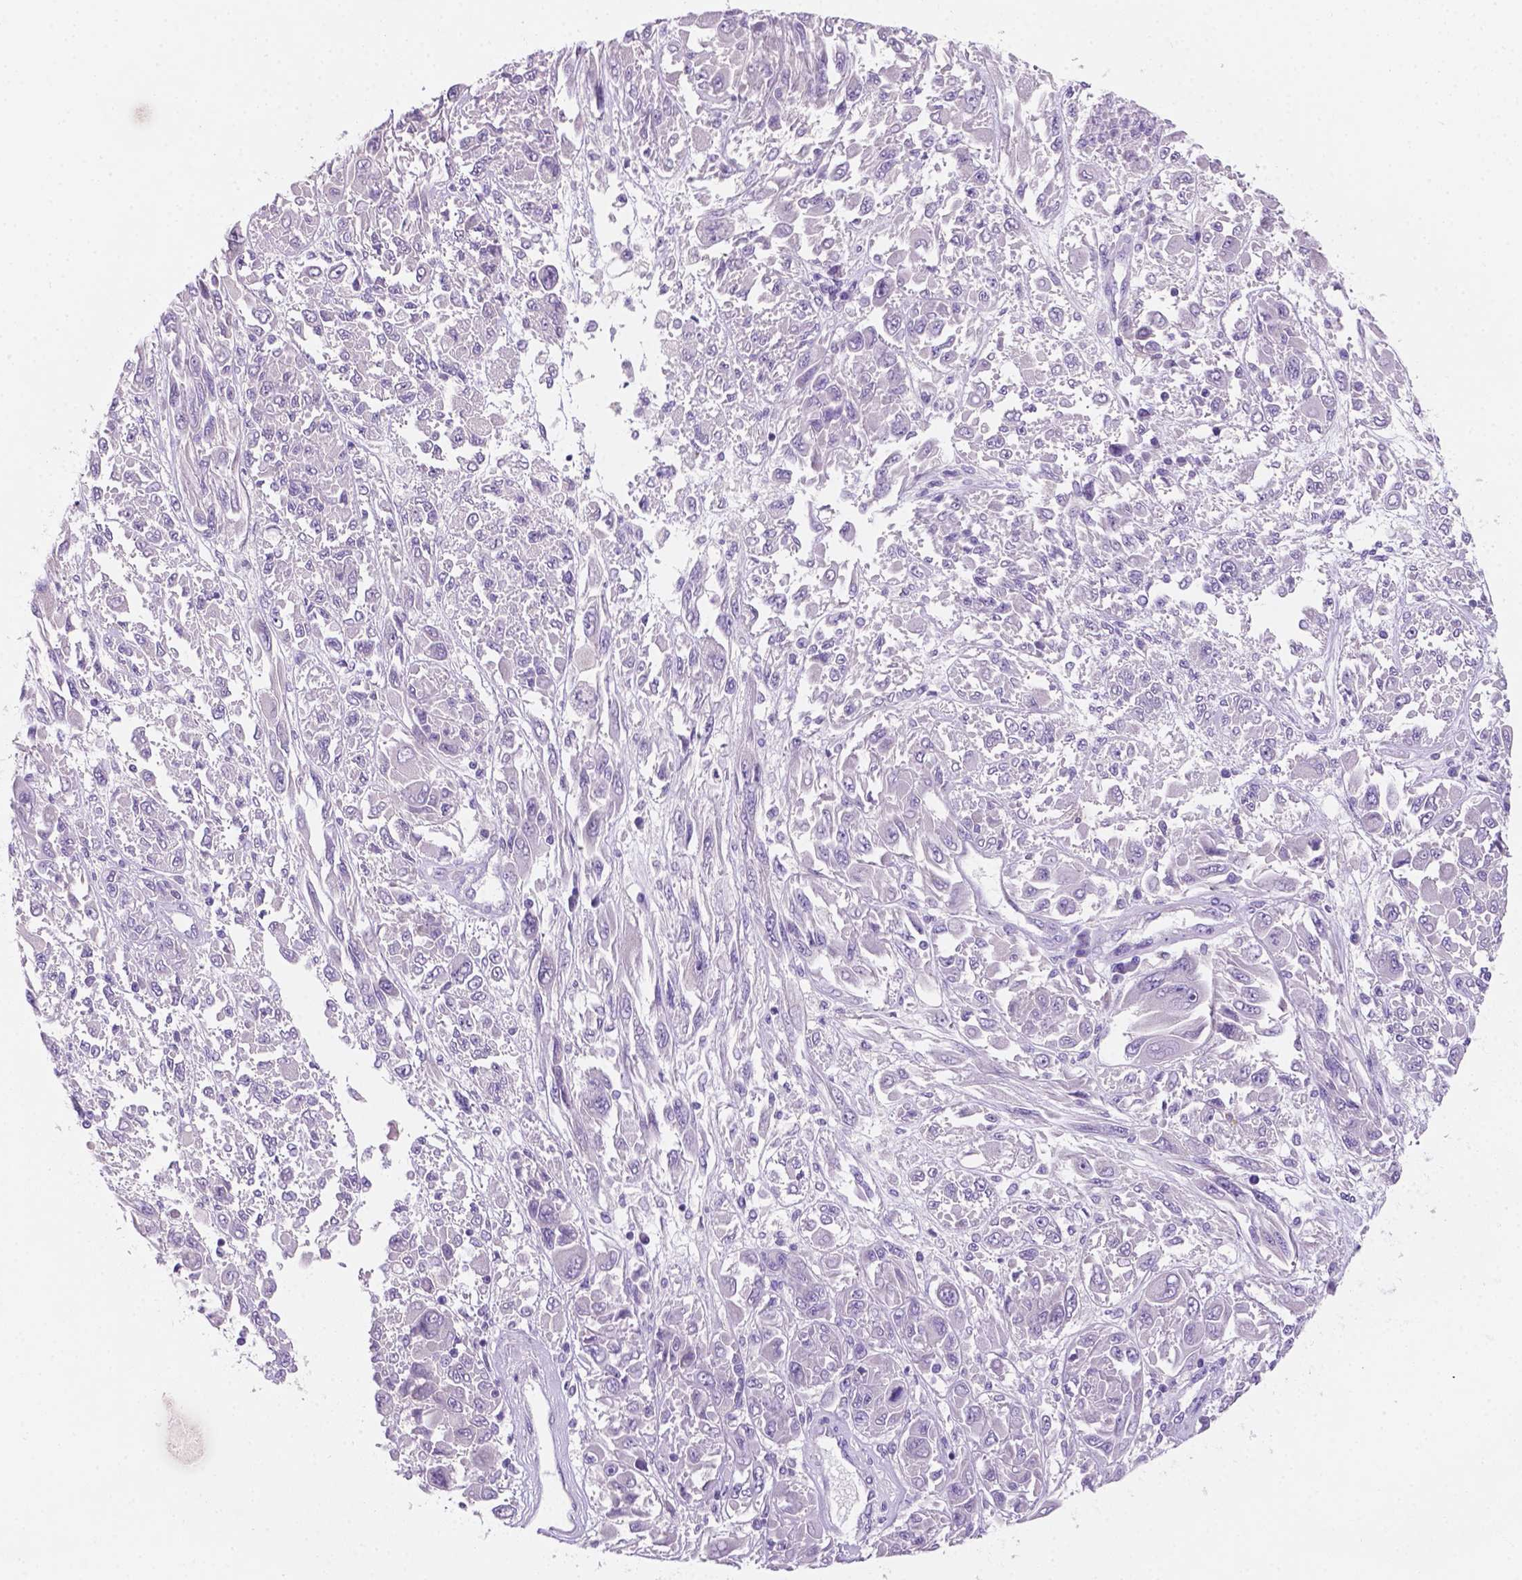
{"staining": {"intensity": "negative", "quantity": "none", "location": "none"}, "tissue": "melanoma", "cell_type": "Tumor cells", "image_type": "cancer", "snomed": [{"axis": "morphology", "description": "Malignant melanoma, NOS"}, {"axis": "topography", "description": "Skin"}], "caption": "This is an IHC image of malignant melanoma. There is no staining in tumor cells.", "gene": "EBLN2", "patient": {"sex": "female", "age": 91}}